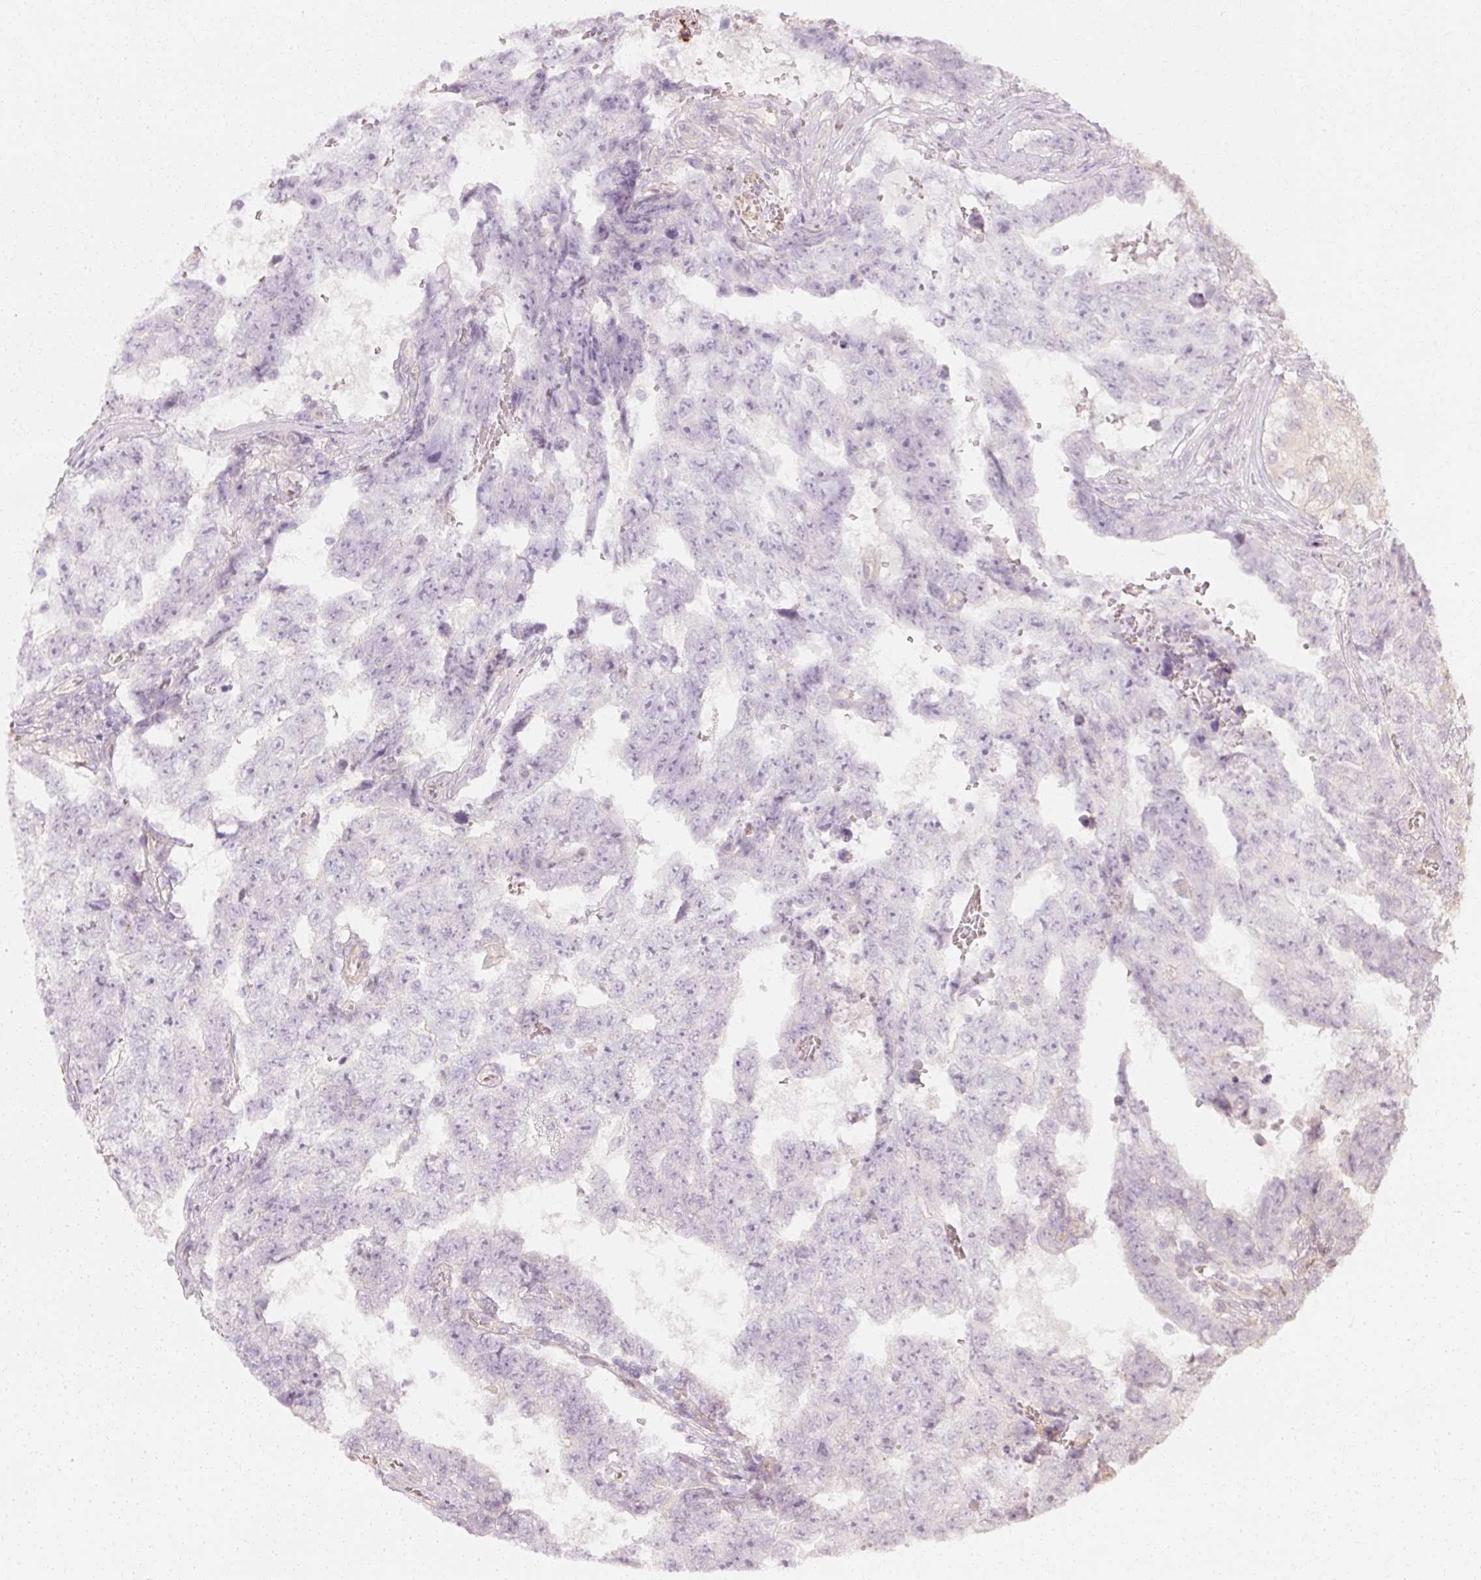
{"staining": {"intensity": "negative", "quantity": "none", "location": "none"}, "tissue": "testis cancer", "cell_type": "Tumor cells", "image_type": "cancer", "snomed": [{"axis": "morphology", "description": "Carcinoma, Embryonal, NOS"}, {"axis": "topography", "description": "Testis"}], "caption": "The immunohistochemistry histopathology image has no significant positivity in tumor cells of testis embryonal carcinoma tissue. (DAB immunohistochemistry visualized using brightfield microscopy, high magnification).", "gene": "GNAQ", "patient": {"sex": "male", "age": 25}}